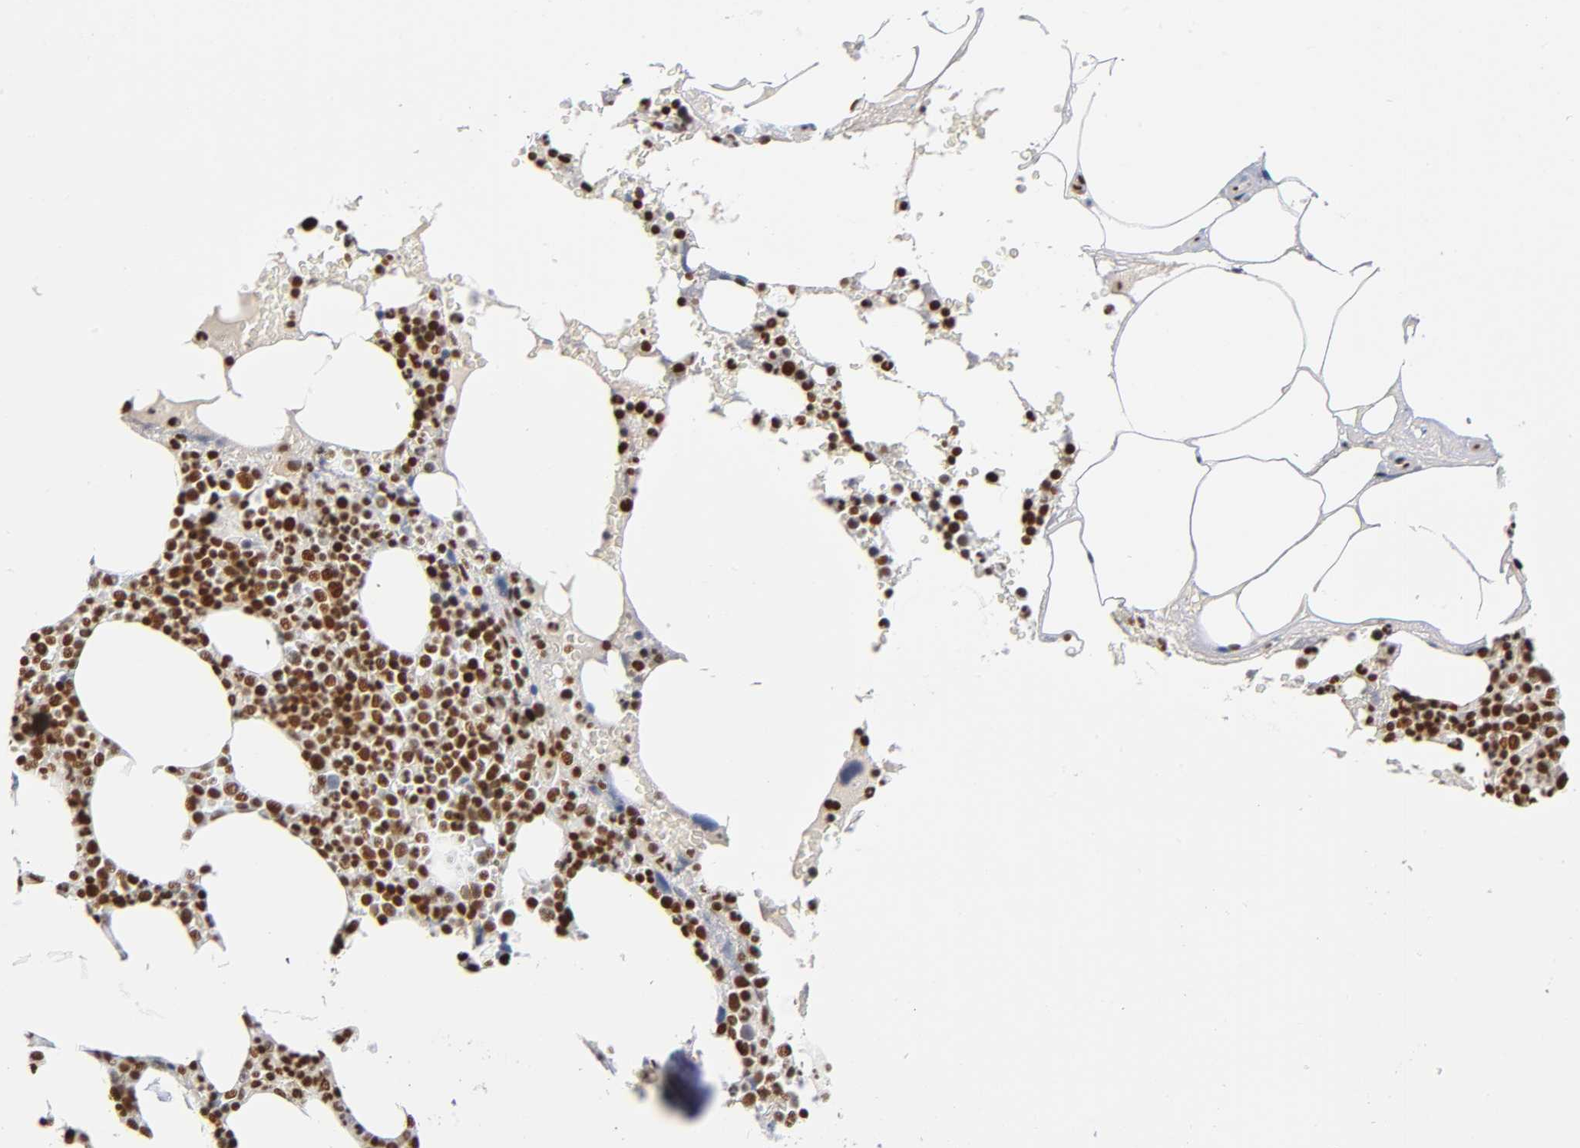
{"staining": {"intensity": "strong", "quantity": ">75%", "location": "nuclear"}, "tissue": "bone marrow", "cell_type": "Hematopoietic cells", "image_type": "normal", "snomed": [{"axis": "morphology", "description": "Normal tissue, NOS"}, {"axis": "topography", "description": "Bone marrow"}], "caption": "Protein staining by IHC reveals strong nuclear positivity in approximately >75% of hematopoietic cells in benign bone marrow. Using DAB (3,3'-diaminobenzidine) (brown) and hematoxylin (blue) stains, captured at high magnification using brightfield microscopy.", "gene": "ILKAP", "patient": {"sex": "female", "age": 66}}